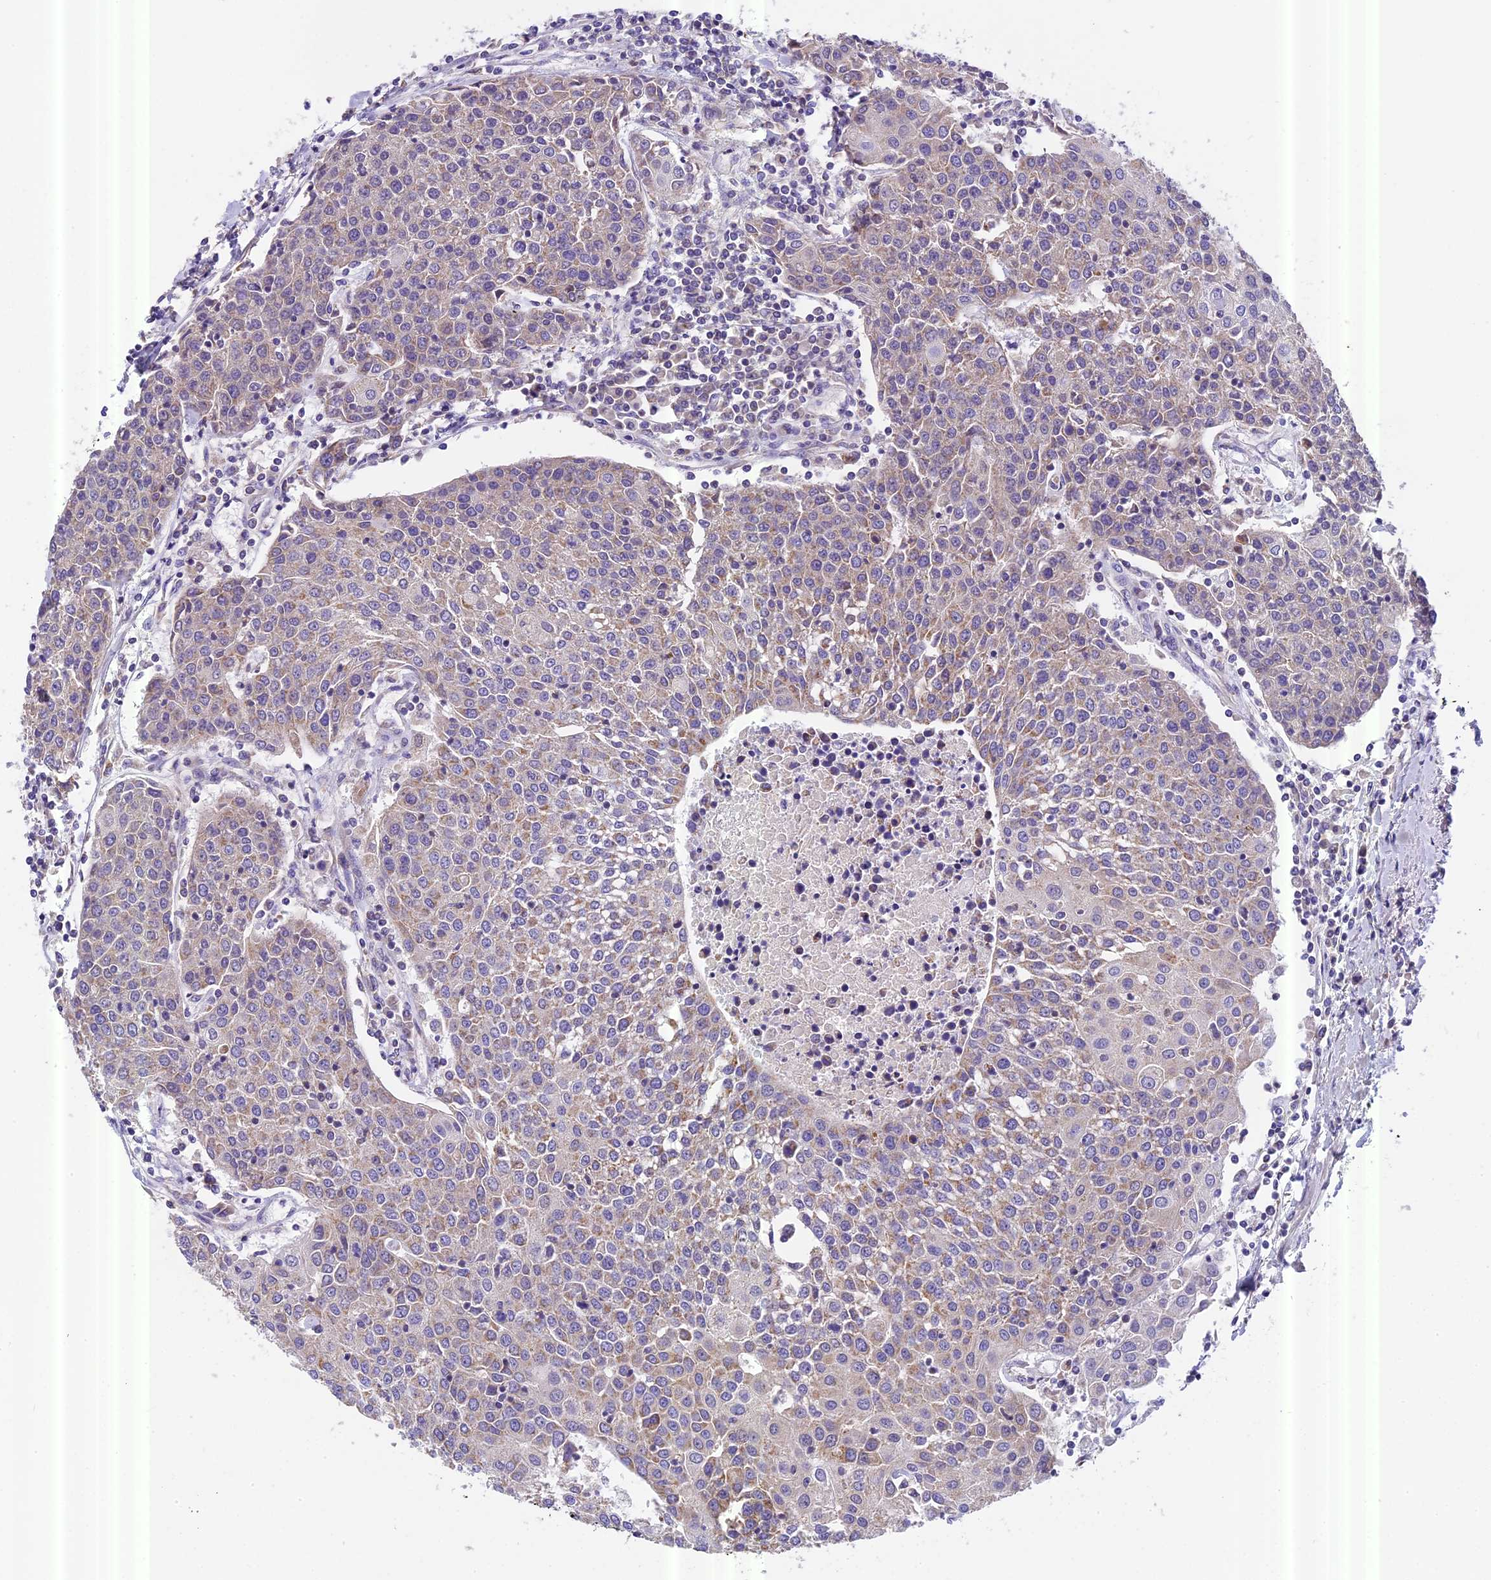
{"staining": {"intensity": "weak", "quantity": "25%-75%", "location": "cytoplasmic/membranous"}, "tissue": "urothelial cancer", "cell_type": "Tumor cells", "image_type": "cancer", "snomed": [{"axis": "morphology", "description": "Urothelial carcinoma, High grade"}, {"axis": "topography", "description": "Urinary bladder"}], "caption": "Immunohistochemical staining of human high-grade urothelial carcinoma exhibits low levels of weak cytoplasmic/membranous expression in about 25%-75% of tumor cells.", "gene": "MGME1", "patient": {"sex": "female", "age": 85}}